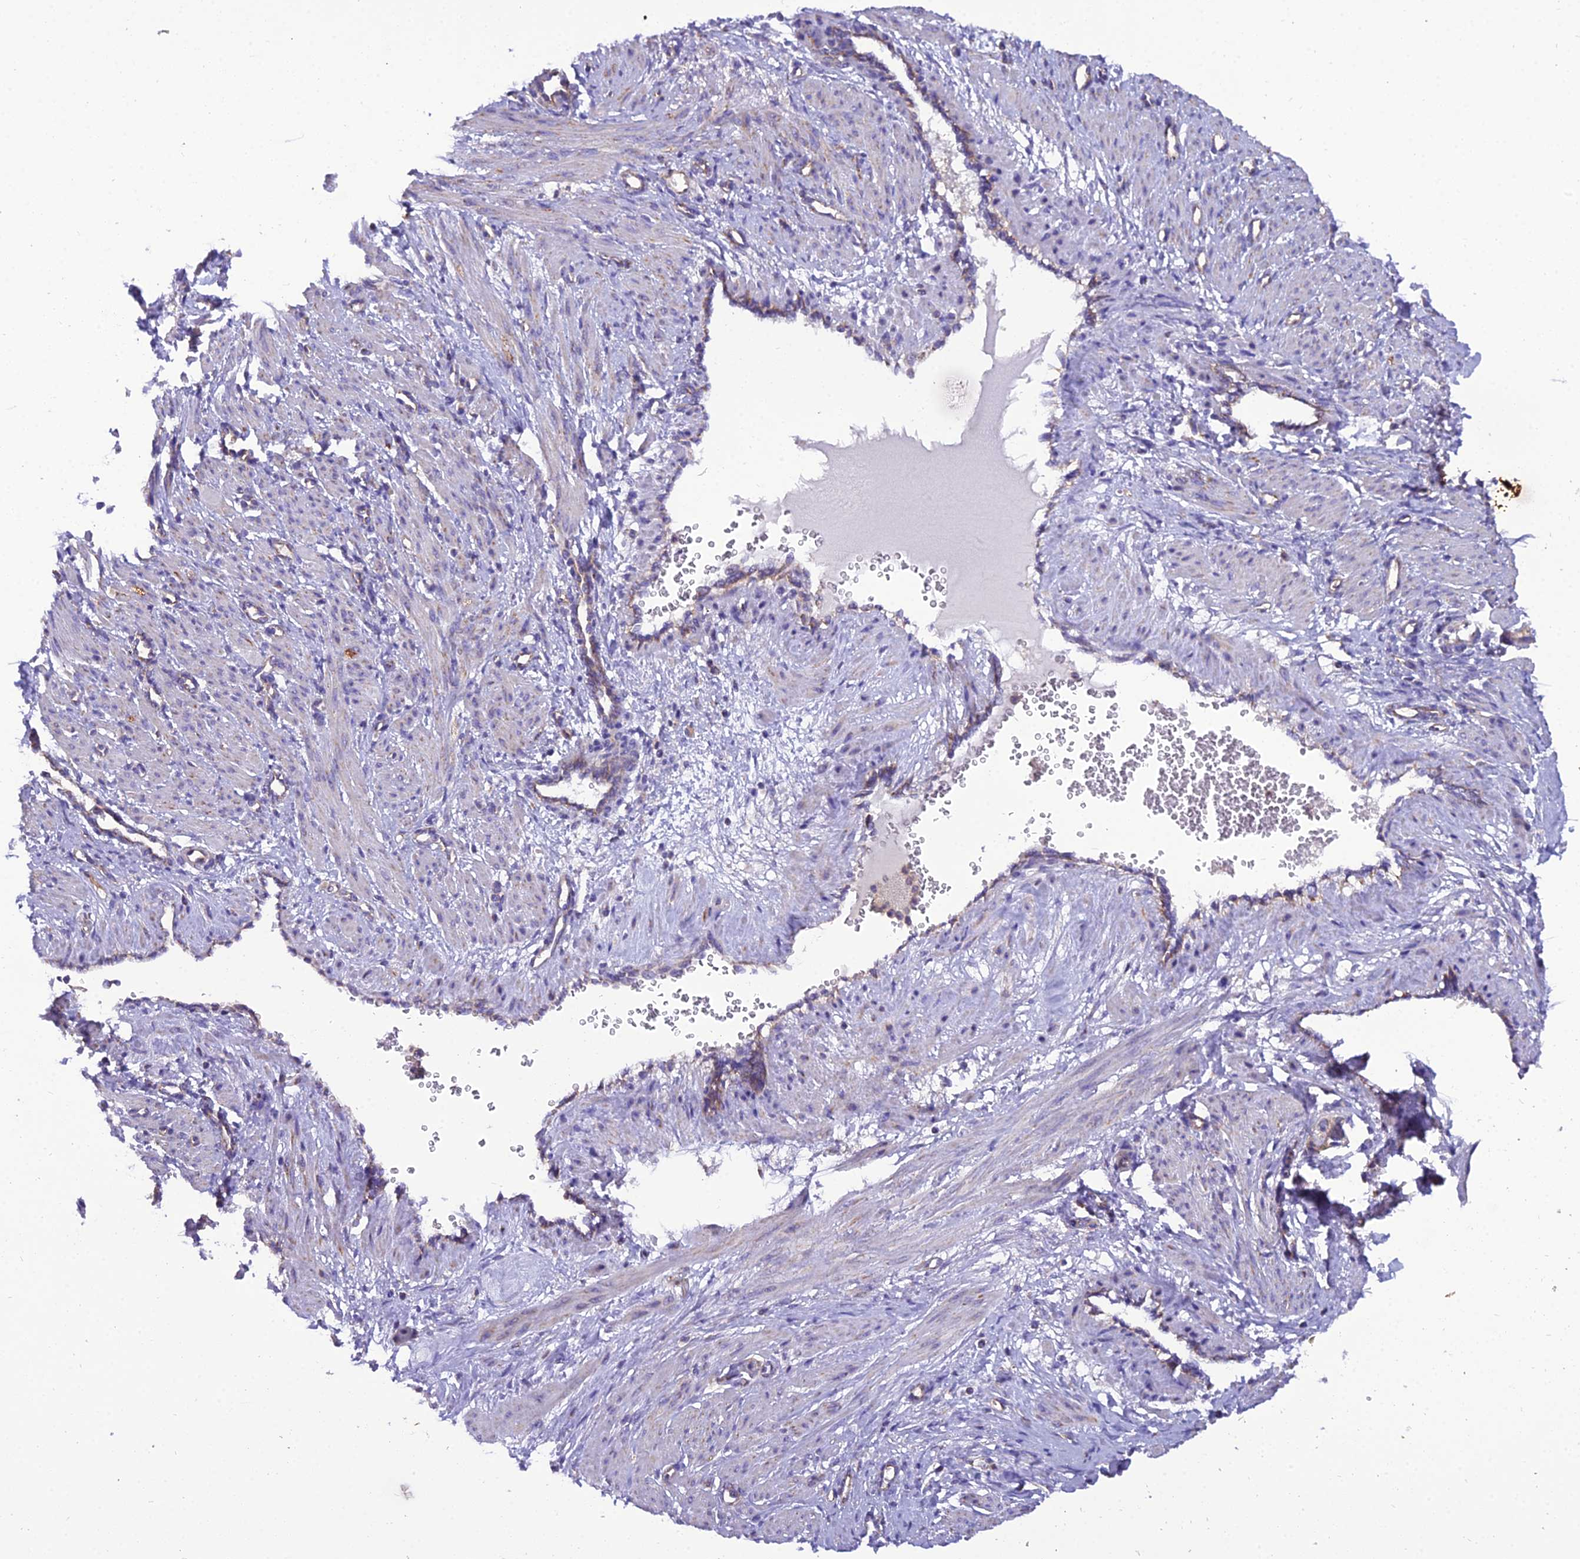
{"staining": {"intensity": "negative", "quantity": "none", "location": "none"}, "tissue": "smooth muscle", "cell_type": "Smooth muscle cells", "image_type": "normal", "snomed": [{"axis": "morphology", "description": "Normal tissue, NOS"}, {"axis": "topography", "description": "Endometrium"}], "caption": "IHC image of normal smooth muscle: human smooth muscle stained with DAB exhibits no significant protein expression in smooth muscle cells.", "gene": "GPD1", "patient": {"sex": "female", "age": 33}}